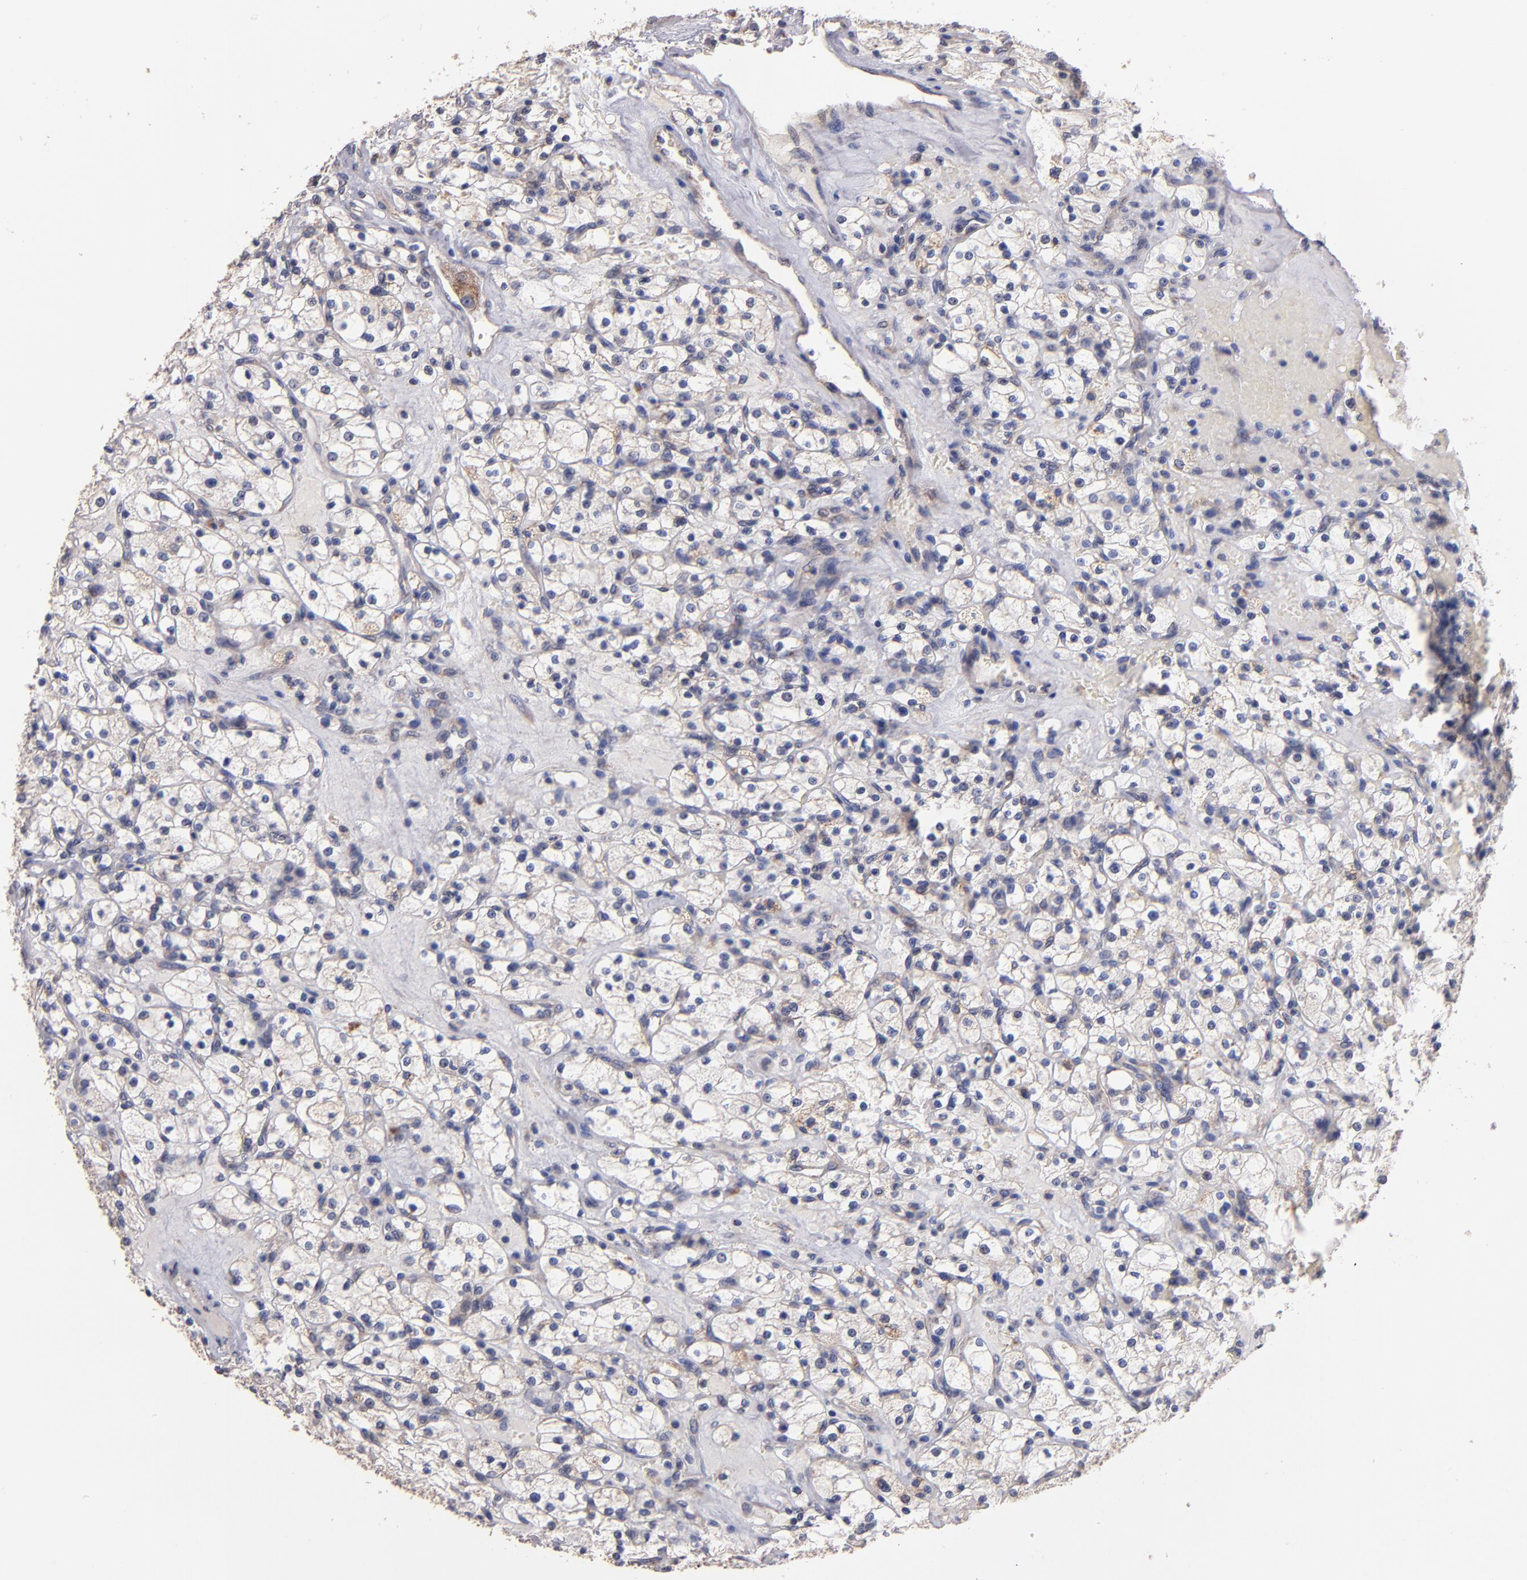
{"staining": {"intensity": "moderate", "quantity": "25%-75%", "location": "cytoplasmic/membranous"}, "tissue": "renal cancer", "cell_type": "Tumor cells", "image_type": "cancer", "snomed": [{"axis": "morphology", "description": "Adenocarcinoma, NOS"}, {"axis": "topography", "description": "Kidney"}], "caption": "Adenocarcinoma (renal) was stained to show a protein in brown. There is medium levels of moderate cytoplasmic/membranous staining in approximately 25%-75% of tumor cells.", "gene": "DIABLO", "patient": {"sex": "female", "age": 83}}